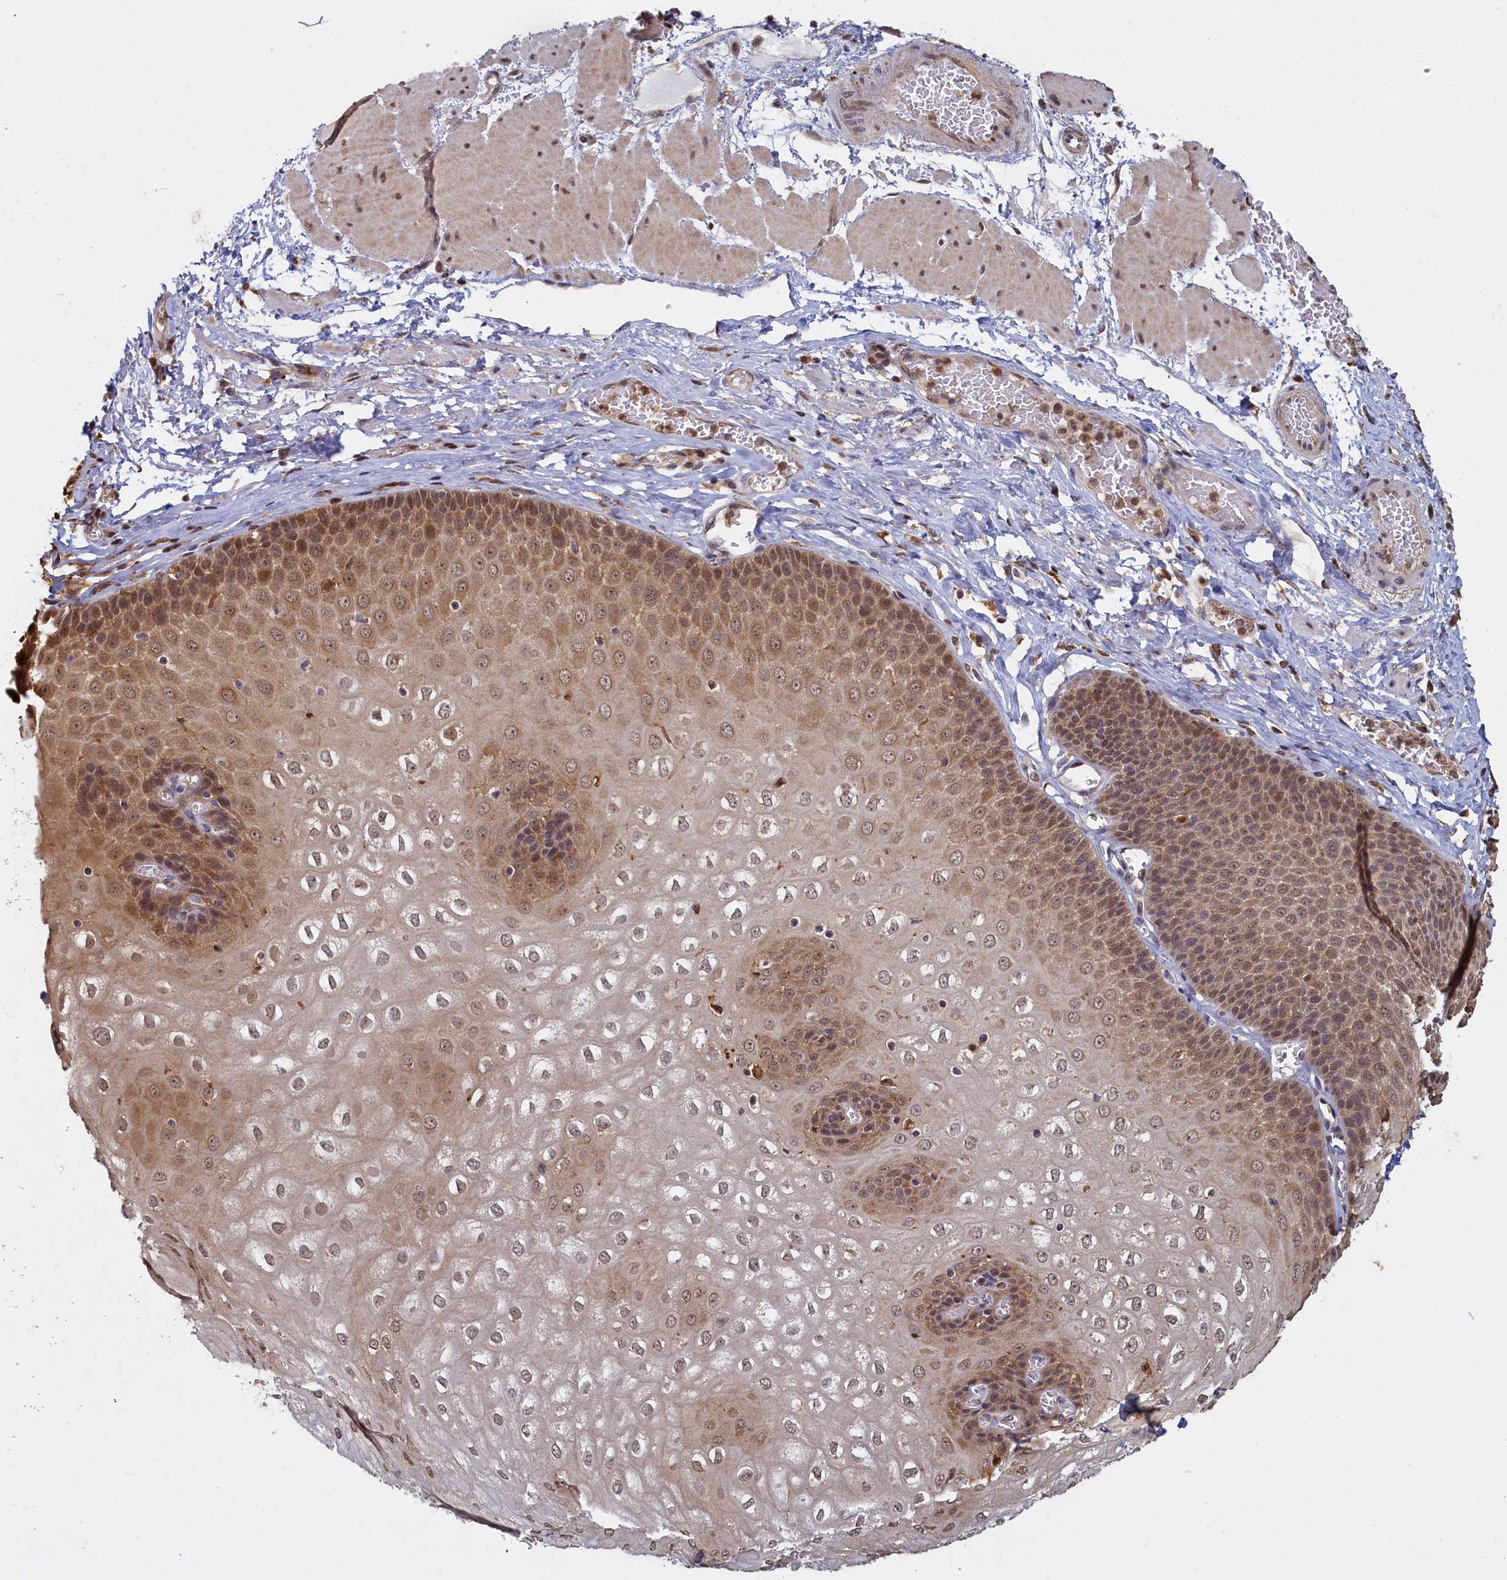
{"staining": {"intensity": "moderate", "quantity": ">75%", "location": "cytoplasmic/membranous,nuclear"}, "tissue": "esophagus", "cell_type": "Squamous epithelial cells", "image_type": "normal", "snomed": [{"axis": "morphology", "description": "Normal tissue, NOS"}, {"axis": "topography", "description": "Esophagus"}], "caption": "A histopathology image of human esophagus stained for a protein shows moderate cytoplasmic/membranous,nuclear brown staining in squamous epithelial cells.", "gene": "UCHL3", "patient": {"sex": "male", "age": 60}}